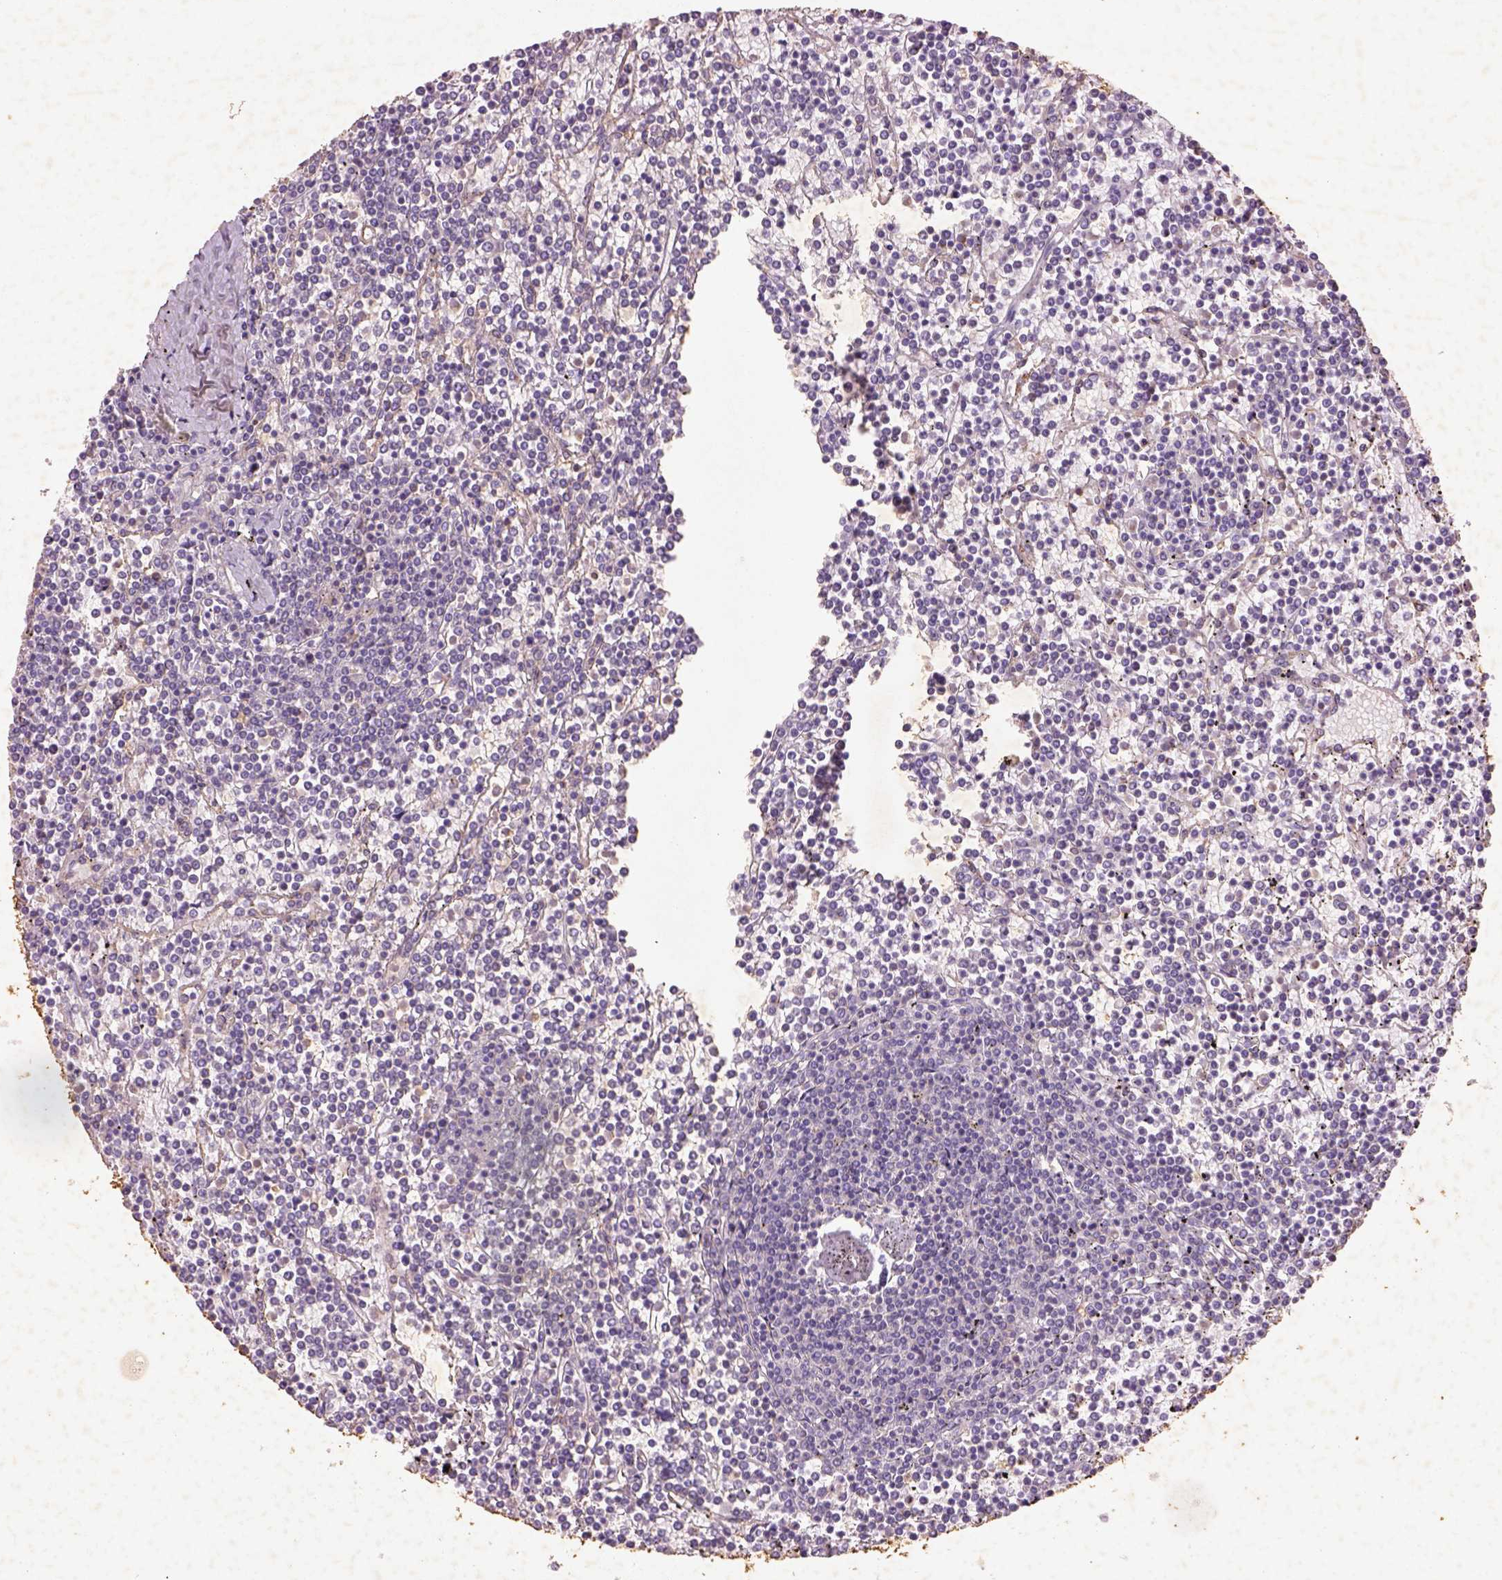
{"staining": {"intensity": "negative", "quantity": "none", "location": "none"}, "tissue": "lymphoma", "cell_type": "Tumor cells", "image_type": "cancer", "snomed": [{"axis": "morphology", "description": "Malignant lymphoma, non-Hodgkin's type, Low grade"}, {"axis": "topography", "description": "Spleen"}], "caption": "The image exhibits no significant positivity in tumor cells of lymphoma.", "gene": "AP2B1", "patient": {"sex": "female", "age": 19}}